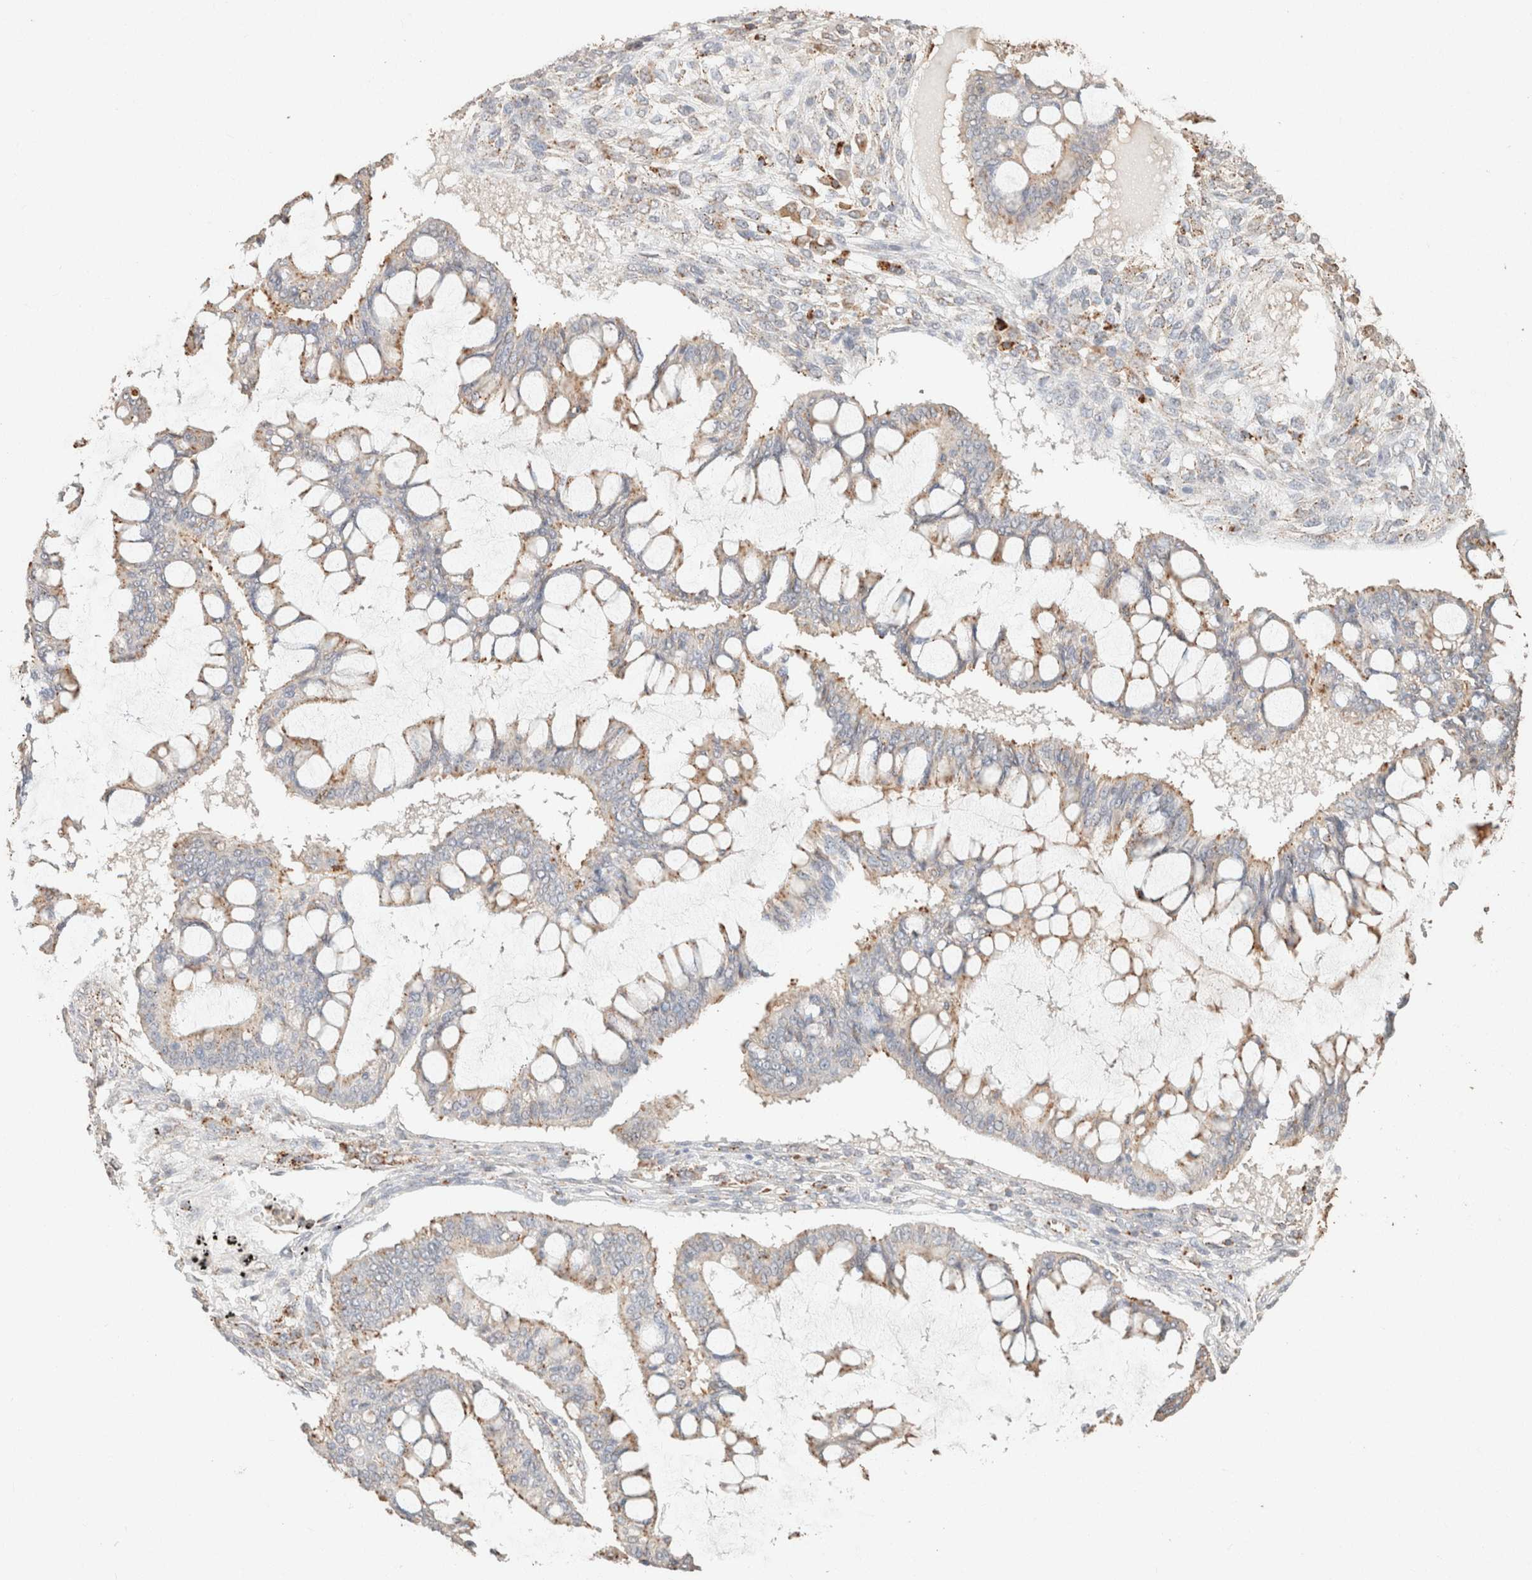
{"staining": {"intensity": "weak", "quantity": ">75%", "location": "cytoplasmic/membranous"}, "tissue": "ovarian cancer", "cell_type": "Tumor cells", "image_type": "cancer", "snomed": [{"axis": "morphology", "description": "Cystadenocarcinoma, mucinous, NOS"}, {"axis": "topography", "description": "Ovary"}], "caption": "Immunohistochemical staining of ovarian cancer (mucinous cystadenocarcinoma) displays low levels of weak cytoplasmic/membranous staining in about >75% of tumor cells.", "gene": "CTSC", "patient": {"sex": "female", "age": 73}}